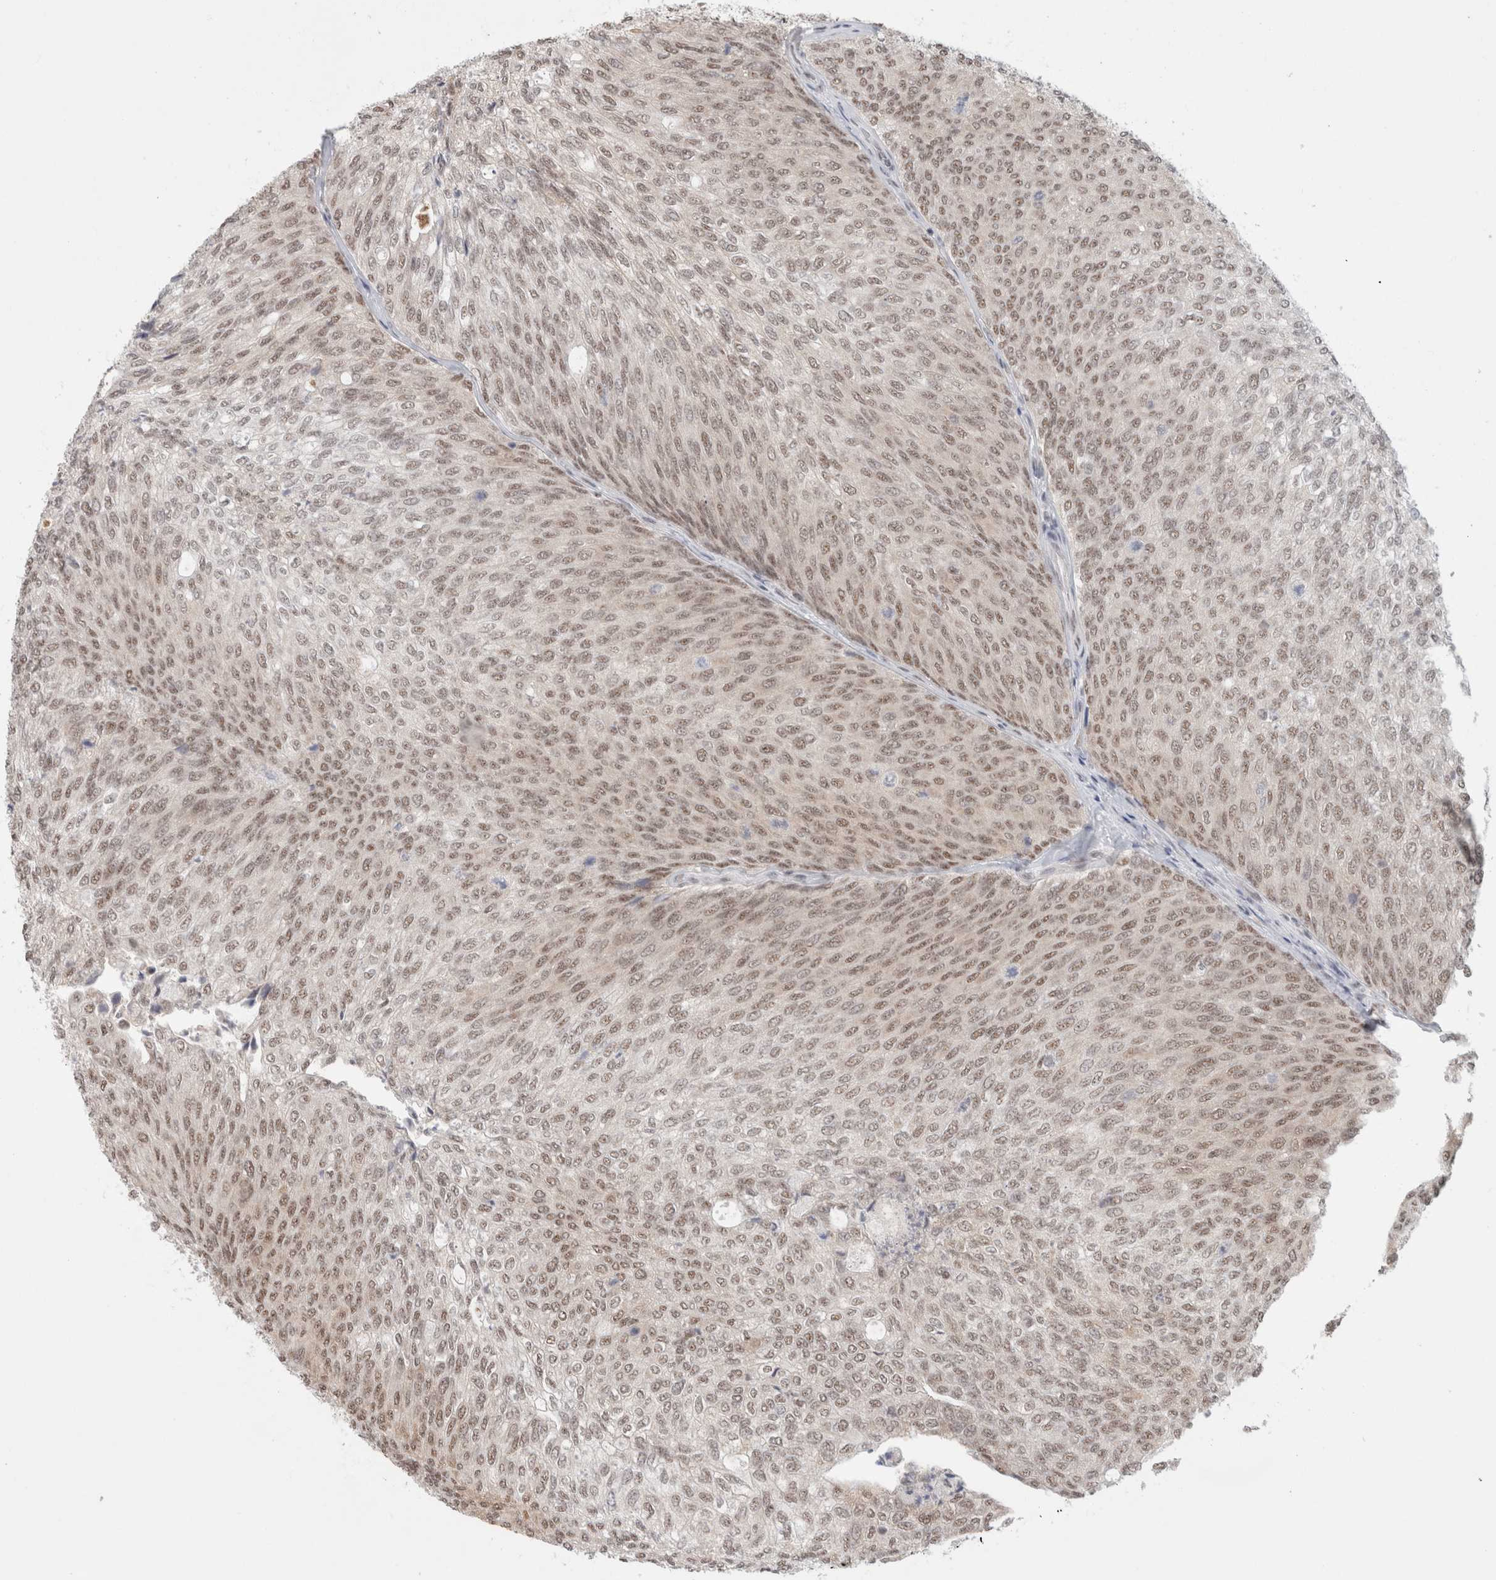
{"staining": {"intensity": "moderate", "quantity": ">75%", "location": "nuclear"}, "tissue": "urothelial cancer", "cell_type": "Tumor cells", "image_type": "cancer", "snomed": [{"axis": "morphology", "description": "Urothelial carcinoma, Low grade"}, {"axis": "topography", "description": "Urinary bladder"}], "caption": "Human urothelial cancer stained with a protein marker displays moderate staining in tumor cells.", "gene": "TRMT12", "patient": {"sex": "female", "age": 79}}